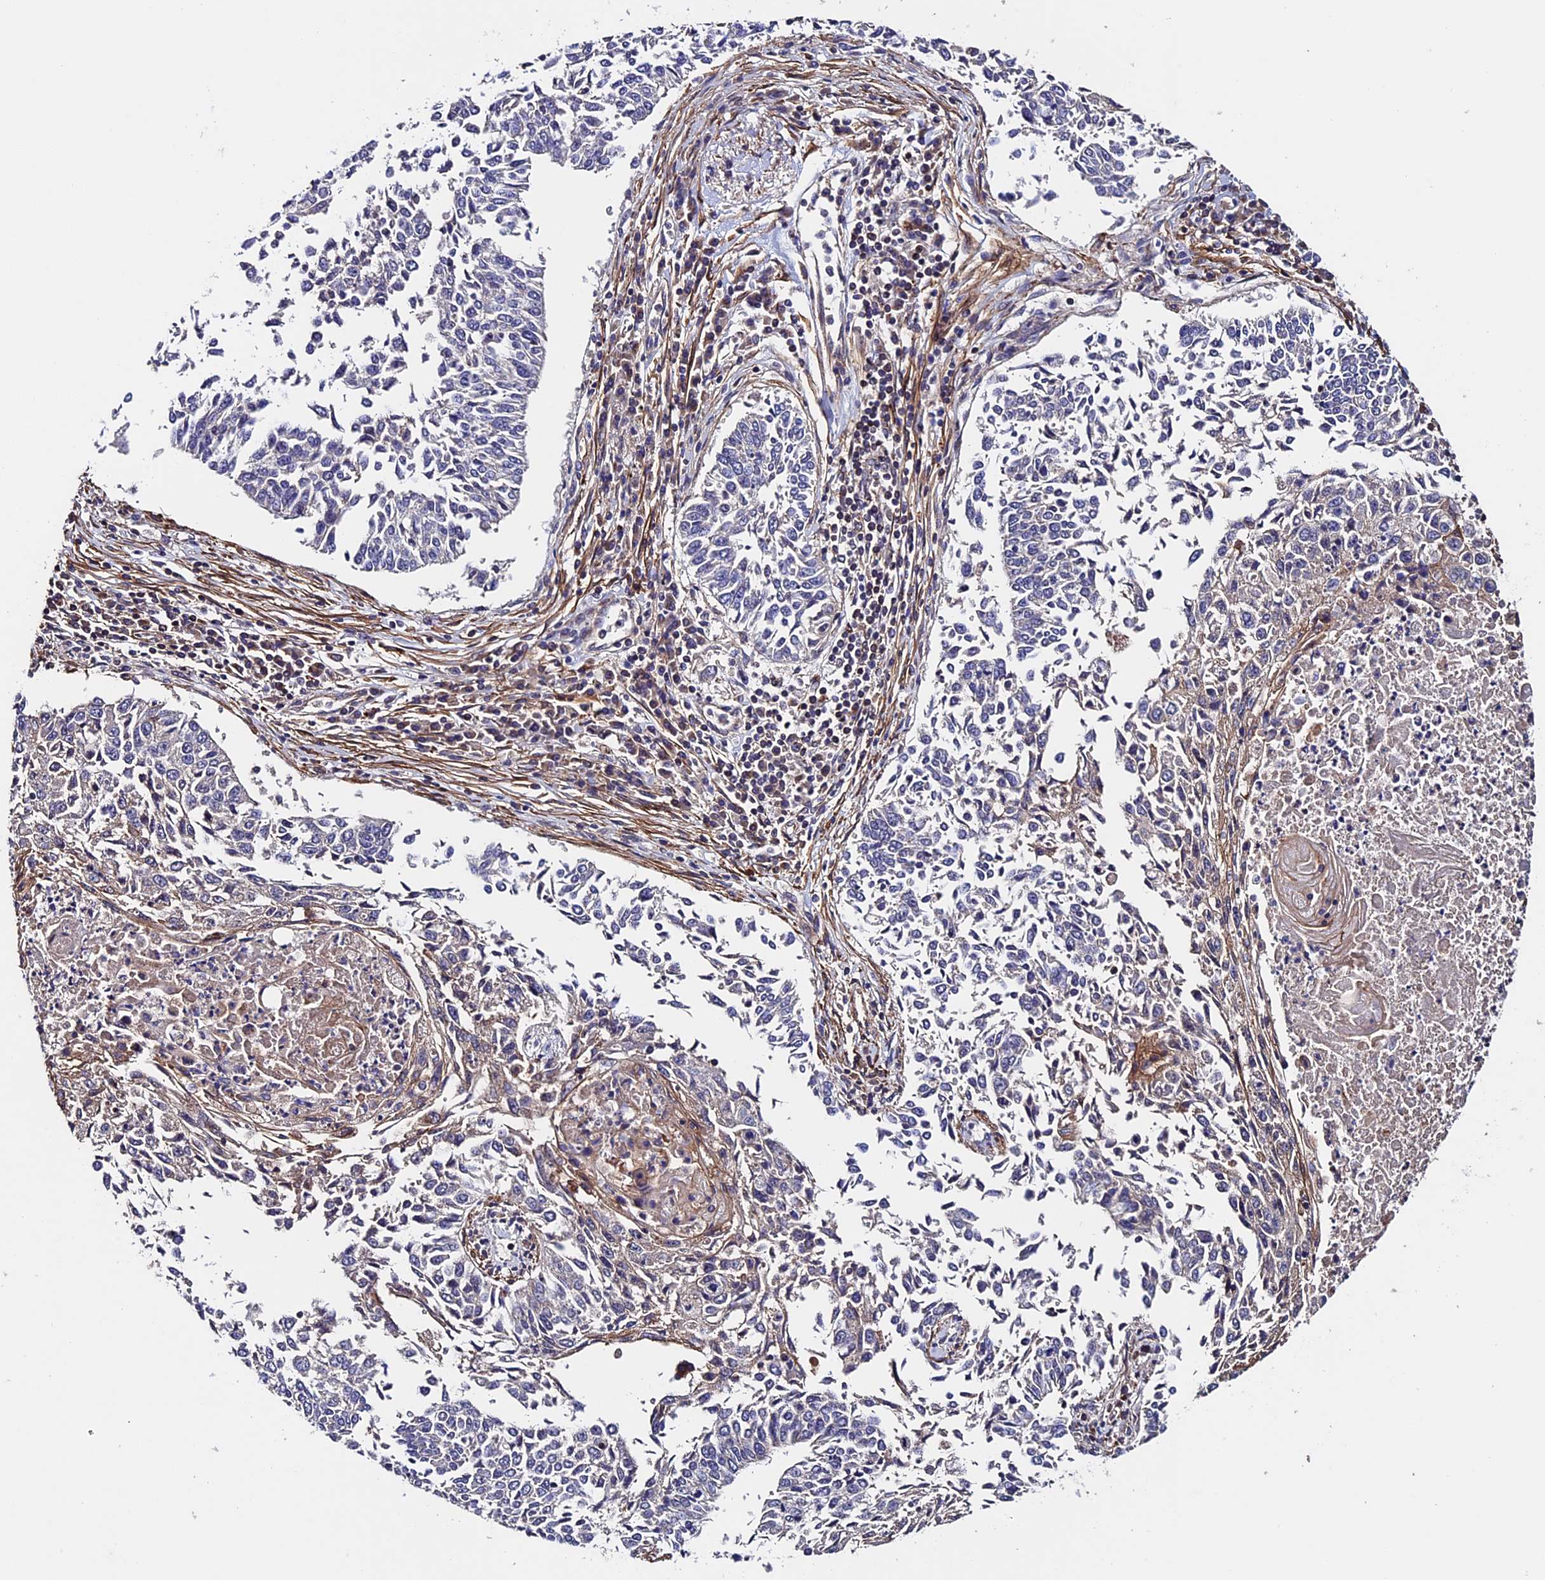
{"staining": {"intensity": "negative", "quantity": "none", "location": "none"}, "tissue": "lung cancer", "cell_type": "Tumor cells", "image_type": "cancer", "snomed": [{"axis": "morphology", "description": "Normal tissue, NOS"}, {"axis": "morphology", "description": "Squamous cell carcinoma, NOS"}, {"axis": "topography", "description": "Cartilage tissue"}, {"axis": "topography", "description": "Bronchus"}, {"axis": "topography", "description": "Lung"}, {"axis": "topography", "description": "Peripheral nerve tissue"}], "caption": "A photomicrograph of lung cancer (squamous cell carcinoma) stained for a protein shows no brown staining in tumor cells. The staining is performed using DAB (3,3'-diaminobenzidine) brown chromogen with nuclei counter-stained in using hematoxylin.", "gene": "SLC9A5", "patient": {"sex": "female", "age": 49}}